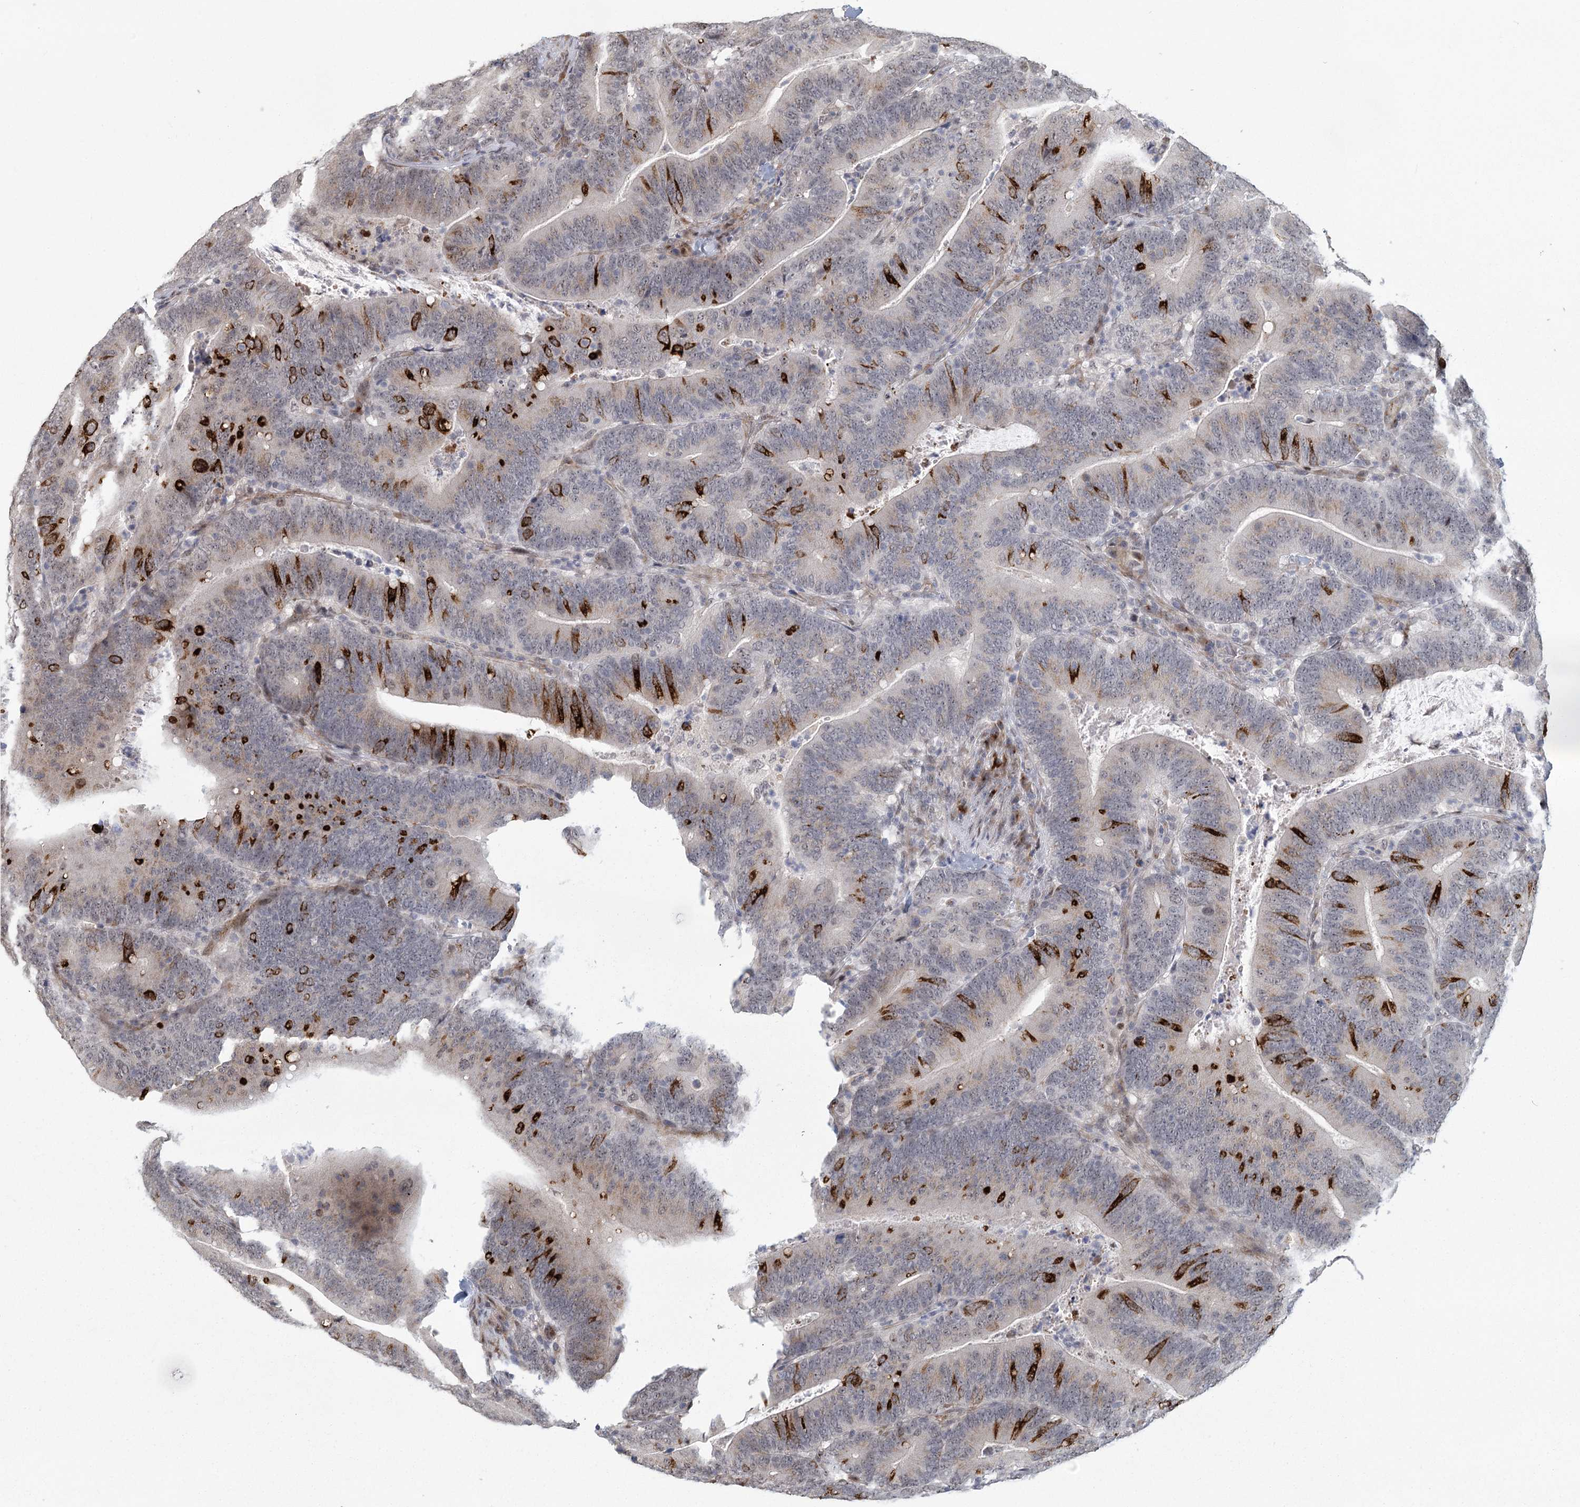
{"staining": {"intensity": "strong", "quantity": "<25%", "location": "cytoplasmic/membranous"}, "tissue": "colorectal cancer", "cell_type": "Tumor cells", "image_type": "cancer", "snomed": [{"axis": "morphology", "description": "Adenocarcinoma, NOS"}, {"axis": "topography", "description": "Colon"}], "caption": "A brown stain shows strong cytoplasmic/membranous staining of a protein in human colorectal adenocarcinoma tumor cells.", "gene": "PARM1", "patient": {"sex": "female", "age": 66}}